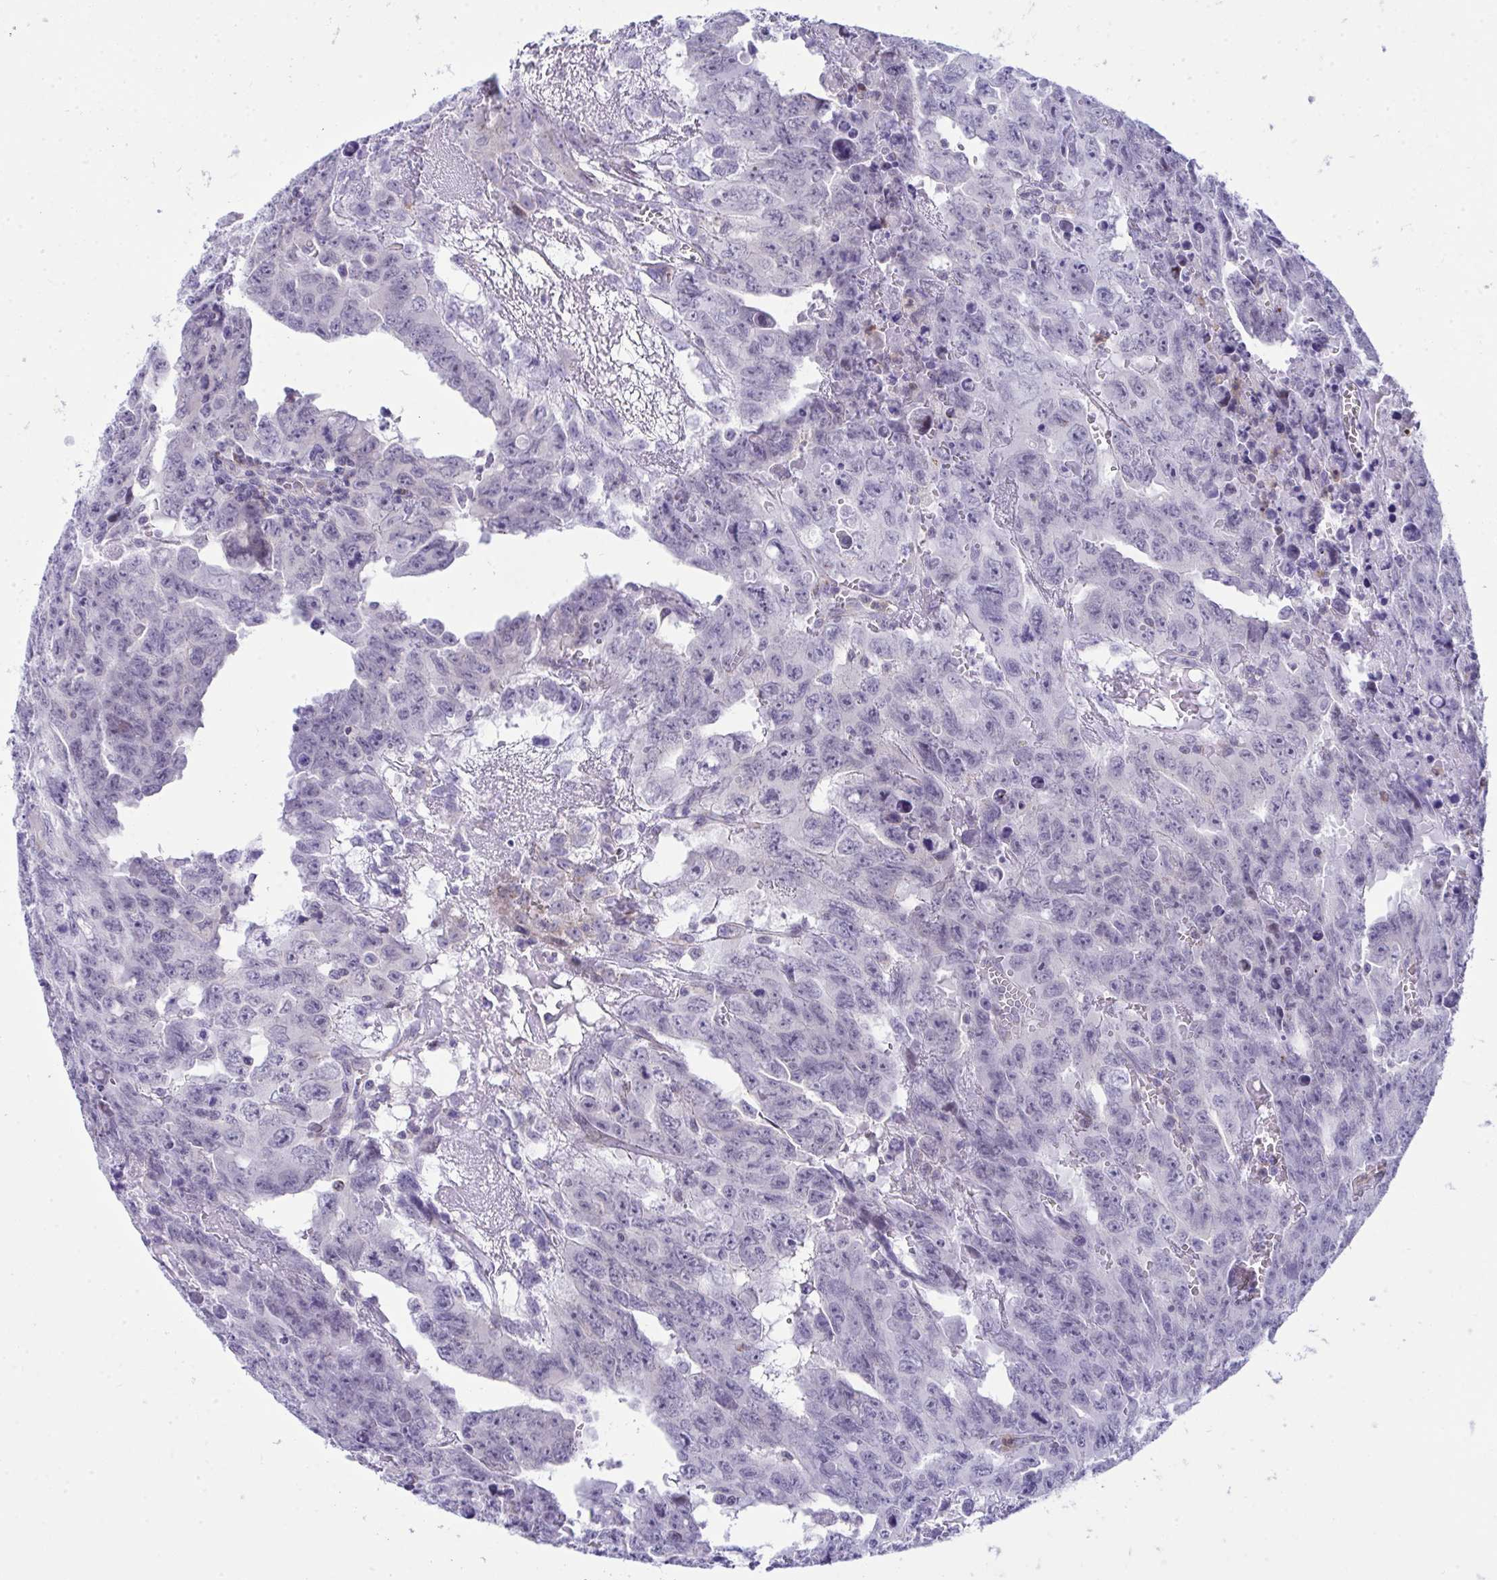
{"staining": {"intensity": "negative", "quantity": "none", "location": "none"}, "tissue": "testis cancer", "cell_type": "Tumor cells", "image_type": "cancer", "snomed": [{"axis": "morphology", "description": "Carcinoma, Embryonal, NOS"}, {"axis": "topography", "description": "Testis"}], "caption": "An image of human testis embryonal carcinoma is negative for staining in tumor cells.", "gene": "PLA2G12B", "patient": {"sex": "male", "age": 24}}